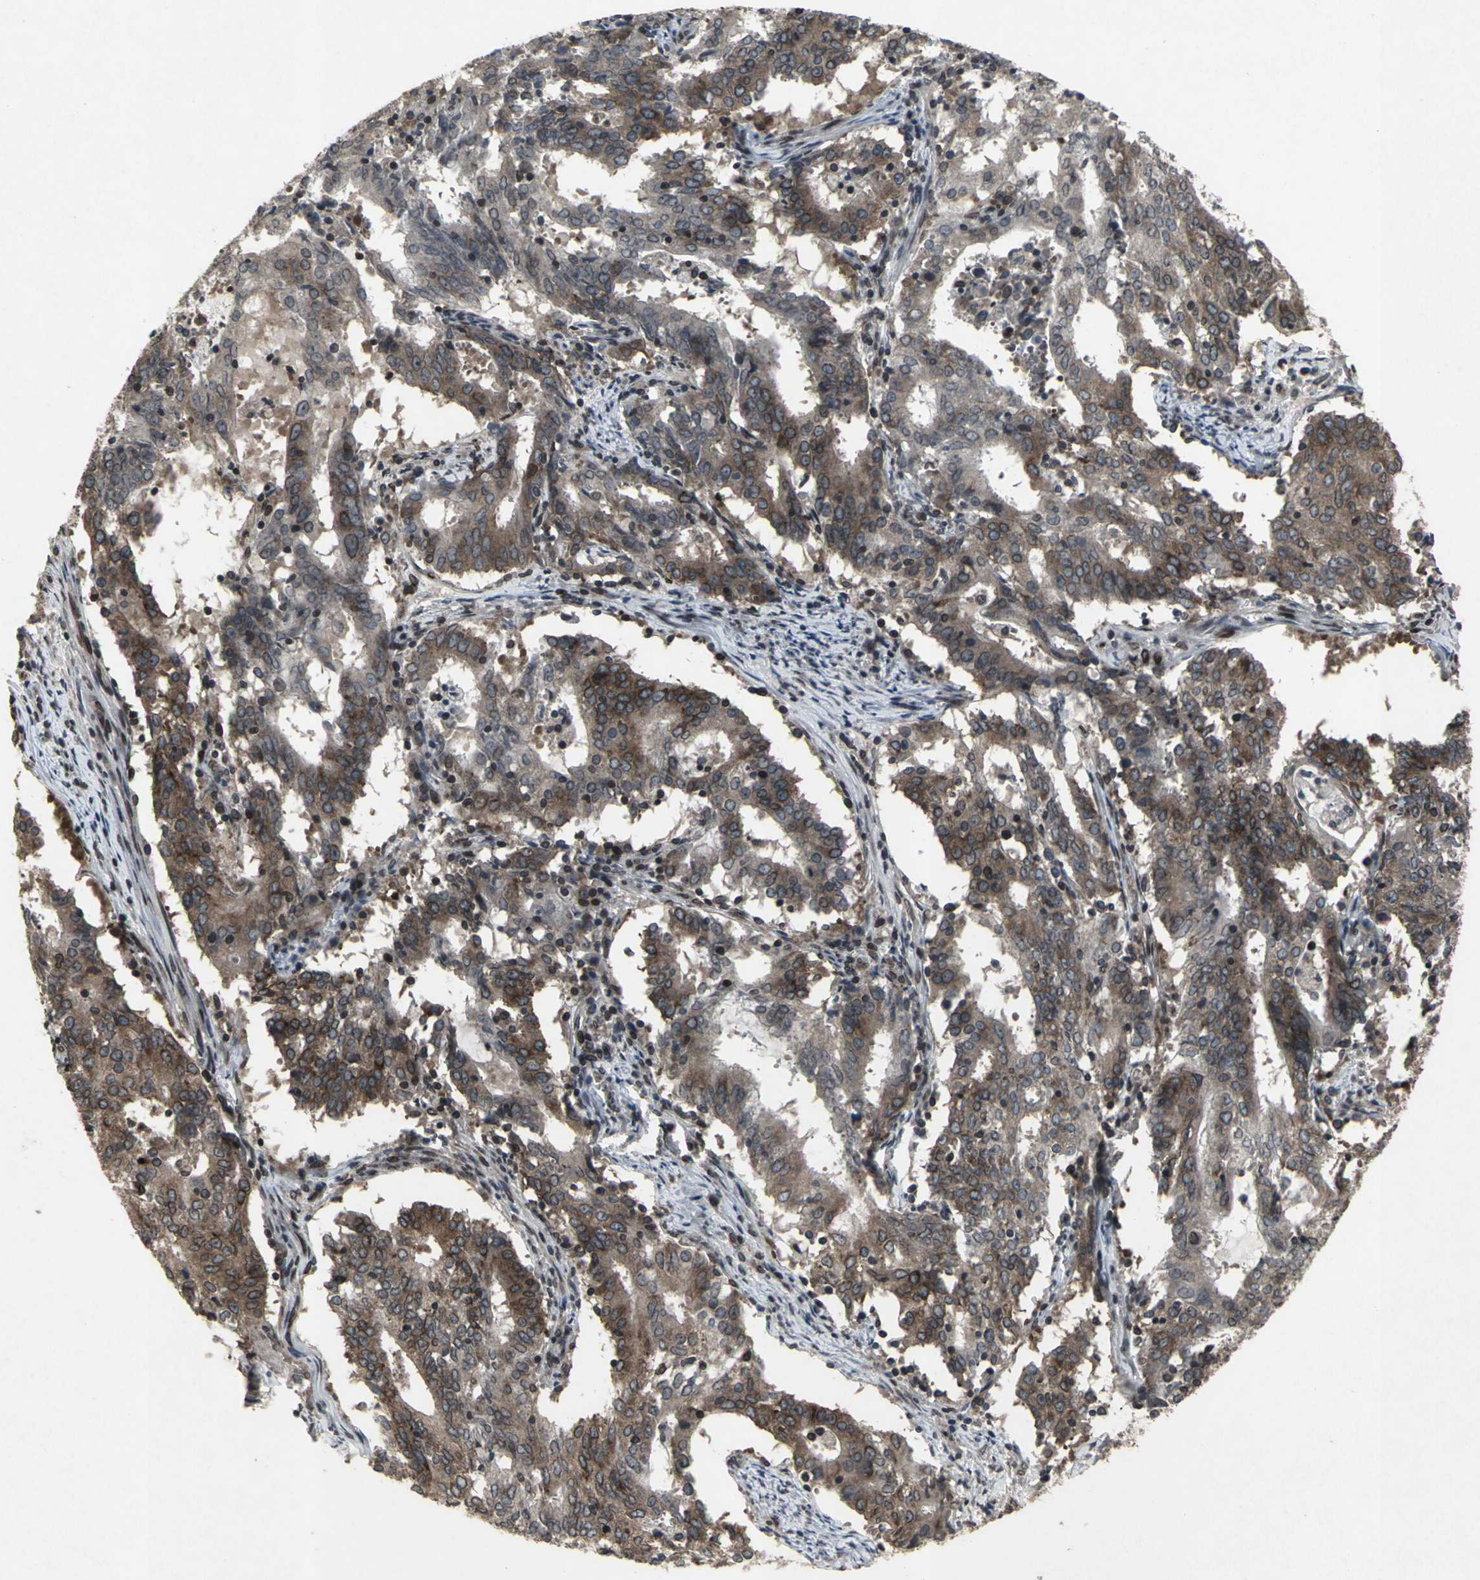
{"staining": {"intensity": "moderate", "quantity": ">75%", "location": "cytoplasmic/membranous"}, "tissue": "cervical cancer", "cell_type": "Tumor cells", "image_type": "cancer", "snomed": [{"axis": "morphology", "description": "Adenocarcinoma, NOS"}, {"axis": "topography", "description": "Cervix"}], "caption": "Protein analysis of cervical adenocarcinoma tissue shows moderate cytoplasmic/membranous positivity in approximately >75% of tumor cells.", "gene": "SH2B3", "patient": {"sex": "female", "age": 44}}